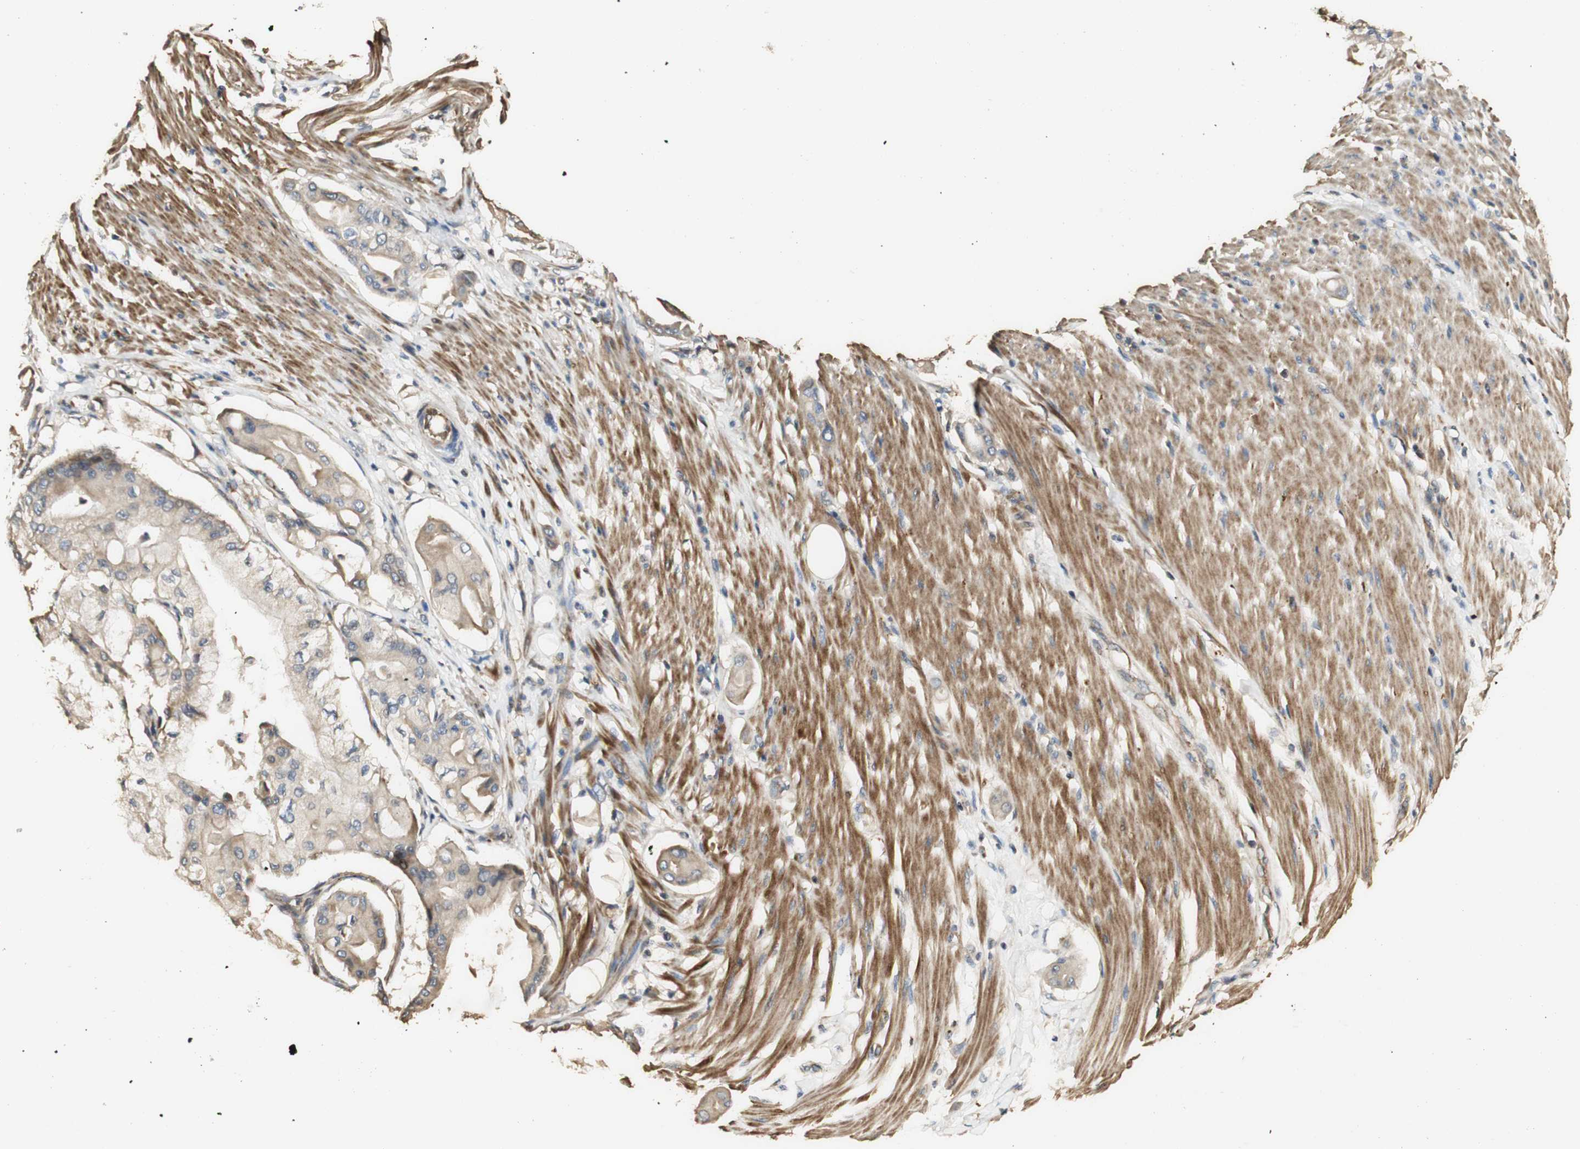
{"staining": {"intensity": "strong", "quantity": "<25%", "location": "cytoplasmic/membranous"}, "tissue": "pancreatic cancer", "cell_type": "Tumor cells", "image_type": "cancer", "snomed": [{"axis": "morphology", "description": "Adenocarcinoma, NOS"}, {"axis": "morphology", "description": "Adenocarcinoma, metastatic, NOS"}, {"axis": "topography", "description": "Lymph node"}, {"axis": "topography", "description": "Pancreas"}, {"axis": "topography", "description": "Duodenum"}], "caption": "Protein staining exhibits strong cytoplasmic/membranous staining in approximately <25% of tumor cells in adenocarcinoma (pancreatic).", "gene": "AGER", "patient": {"sex": "female", "age": 64}}